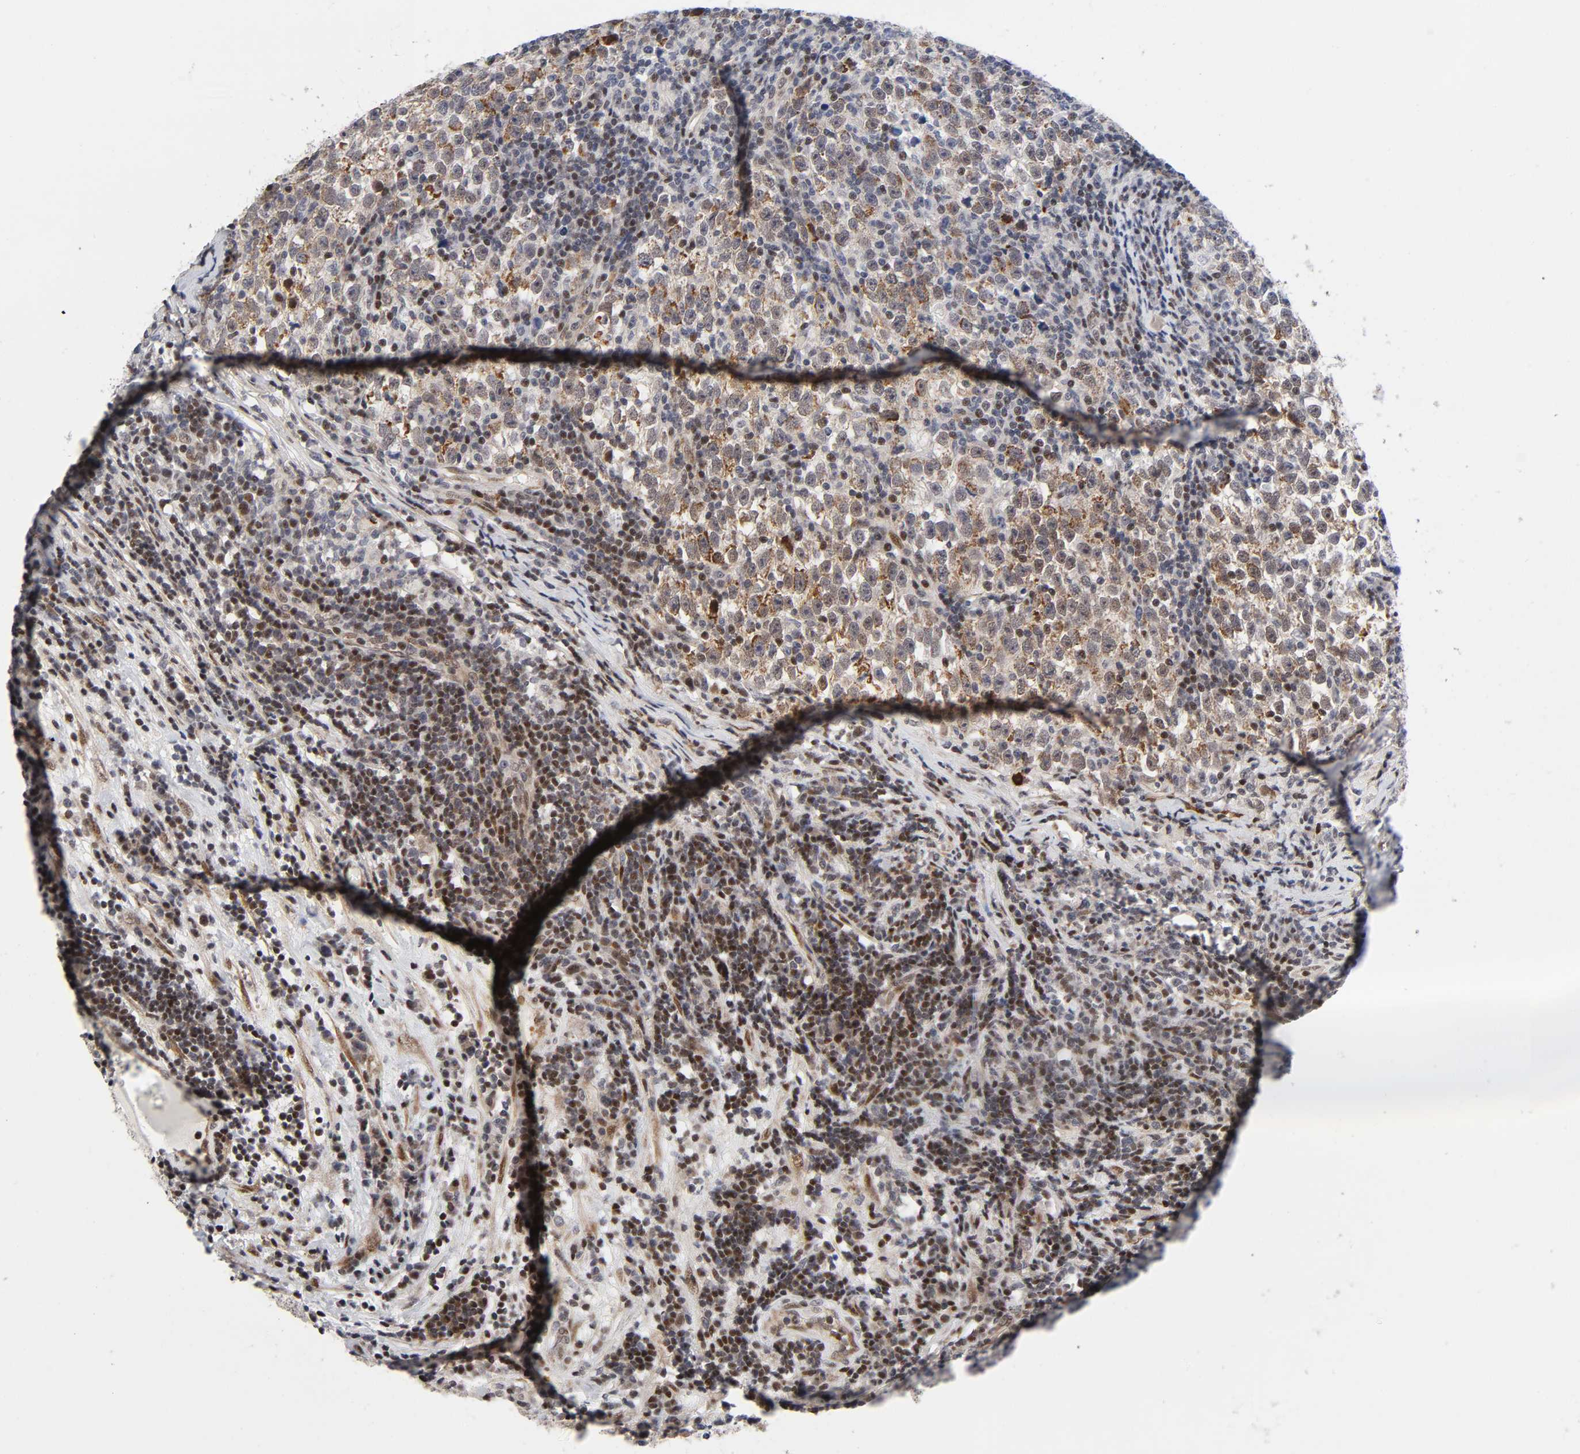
{"staining": {"intensity": "moderate", "quantity": "25%-75%", "location": "cytoplasmic/membranous"}, "tissue": "testis cancer", "cell_type": "Tumor cells", "image_type": "cancer", "snomed": [{"axis": "morphology", "description": "Seminoma, NOS"}, {"axis": "topography", "description": "Testis"}], "caption": "A brown stain labels moderate cytoplasmic/membranous expression of a protein in human testis cancer (seminoma) tumor cells.", "gene": "STK38", "patient": {"sex": "male", "age": 43}}